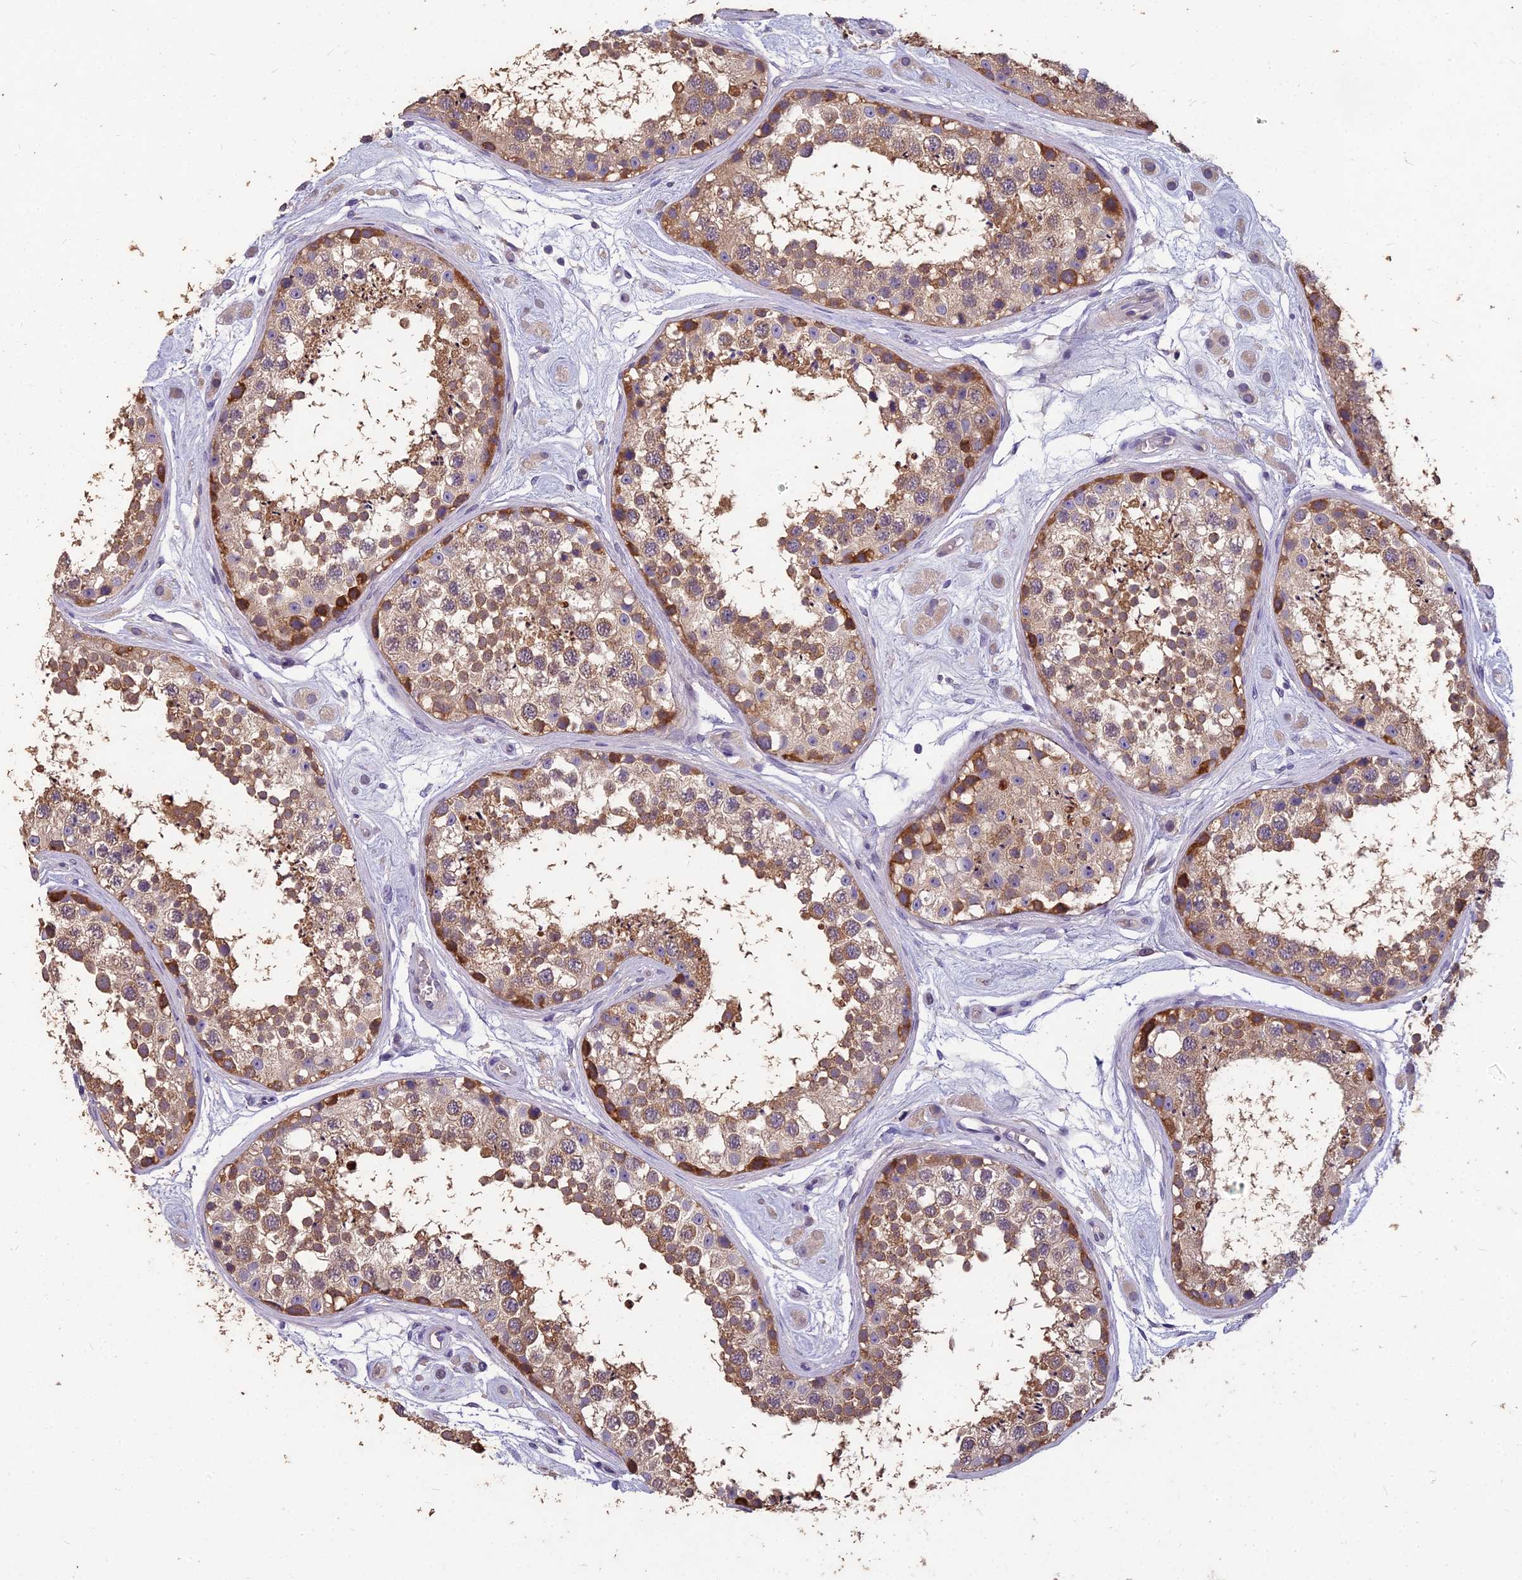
{"staining": {"intensity": "moderate", "quantity": ">75%", "location": "cytoplasmic/membranous"}, "tissue": "testis", "cell_type": "Cells in seminiferous ducts", "image_type": "normal", "snomed": [{"axis": "morphology", "description": "Normal tissue, NOS"}, {"axis": "topography", "description": "Testis"}], "caption": "Immunohistochemistry (IHC) of normal testis displays medium levels of moderate cytoplasmic/membranous positivity in about >75% of cells in seminiferous ducts.", "gene": "CEACAM16", "patient": {"sex": "male", "age": 25}}